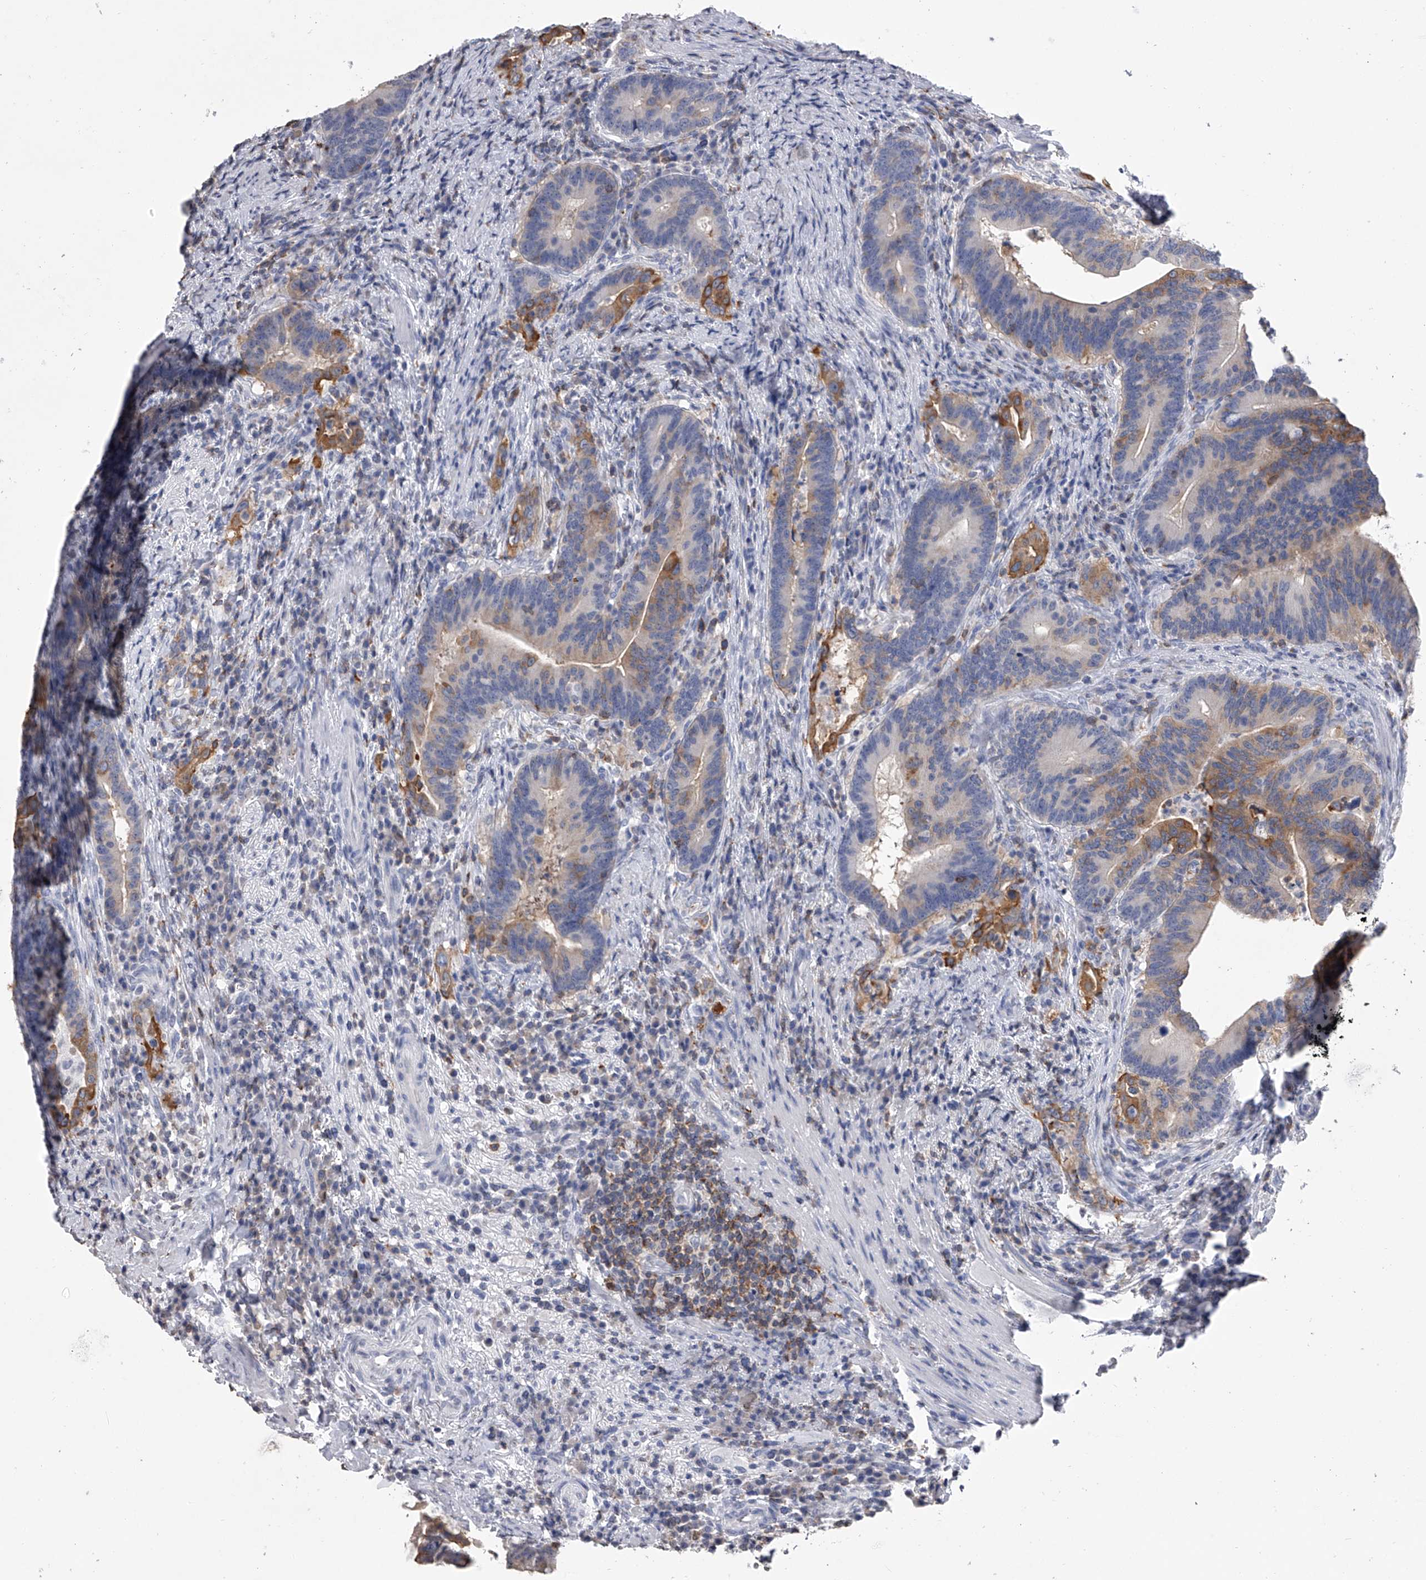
{"staining": {"intensity": "moderate", "quantity": "25%-75%", "location": "cytoplasmic/membranous"}, "tissue": "colorectal cancer", "cell_type": "Tumor cells", "image_type": "cancer", "snomed": [{"axis": "morphology", "description": "Adenocarcinoma, NOS"}, {"axis": "topography", "description": "Colon"}], "caption": "The histopathology image demonstrates immunohistochemical staining of colorectal adenocarcinoma. There is moderate cytoplasmic/membranous expression is present in approximately 25%-75% of tumor cells. (brown staining indicates protein expression, while blue staining denotes nuclei).", "gene": "TASP1", "patient": {"sex": "female", "age": 66}}